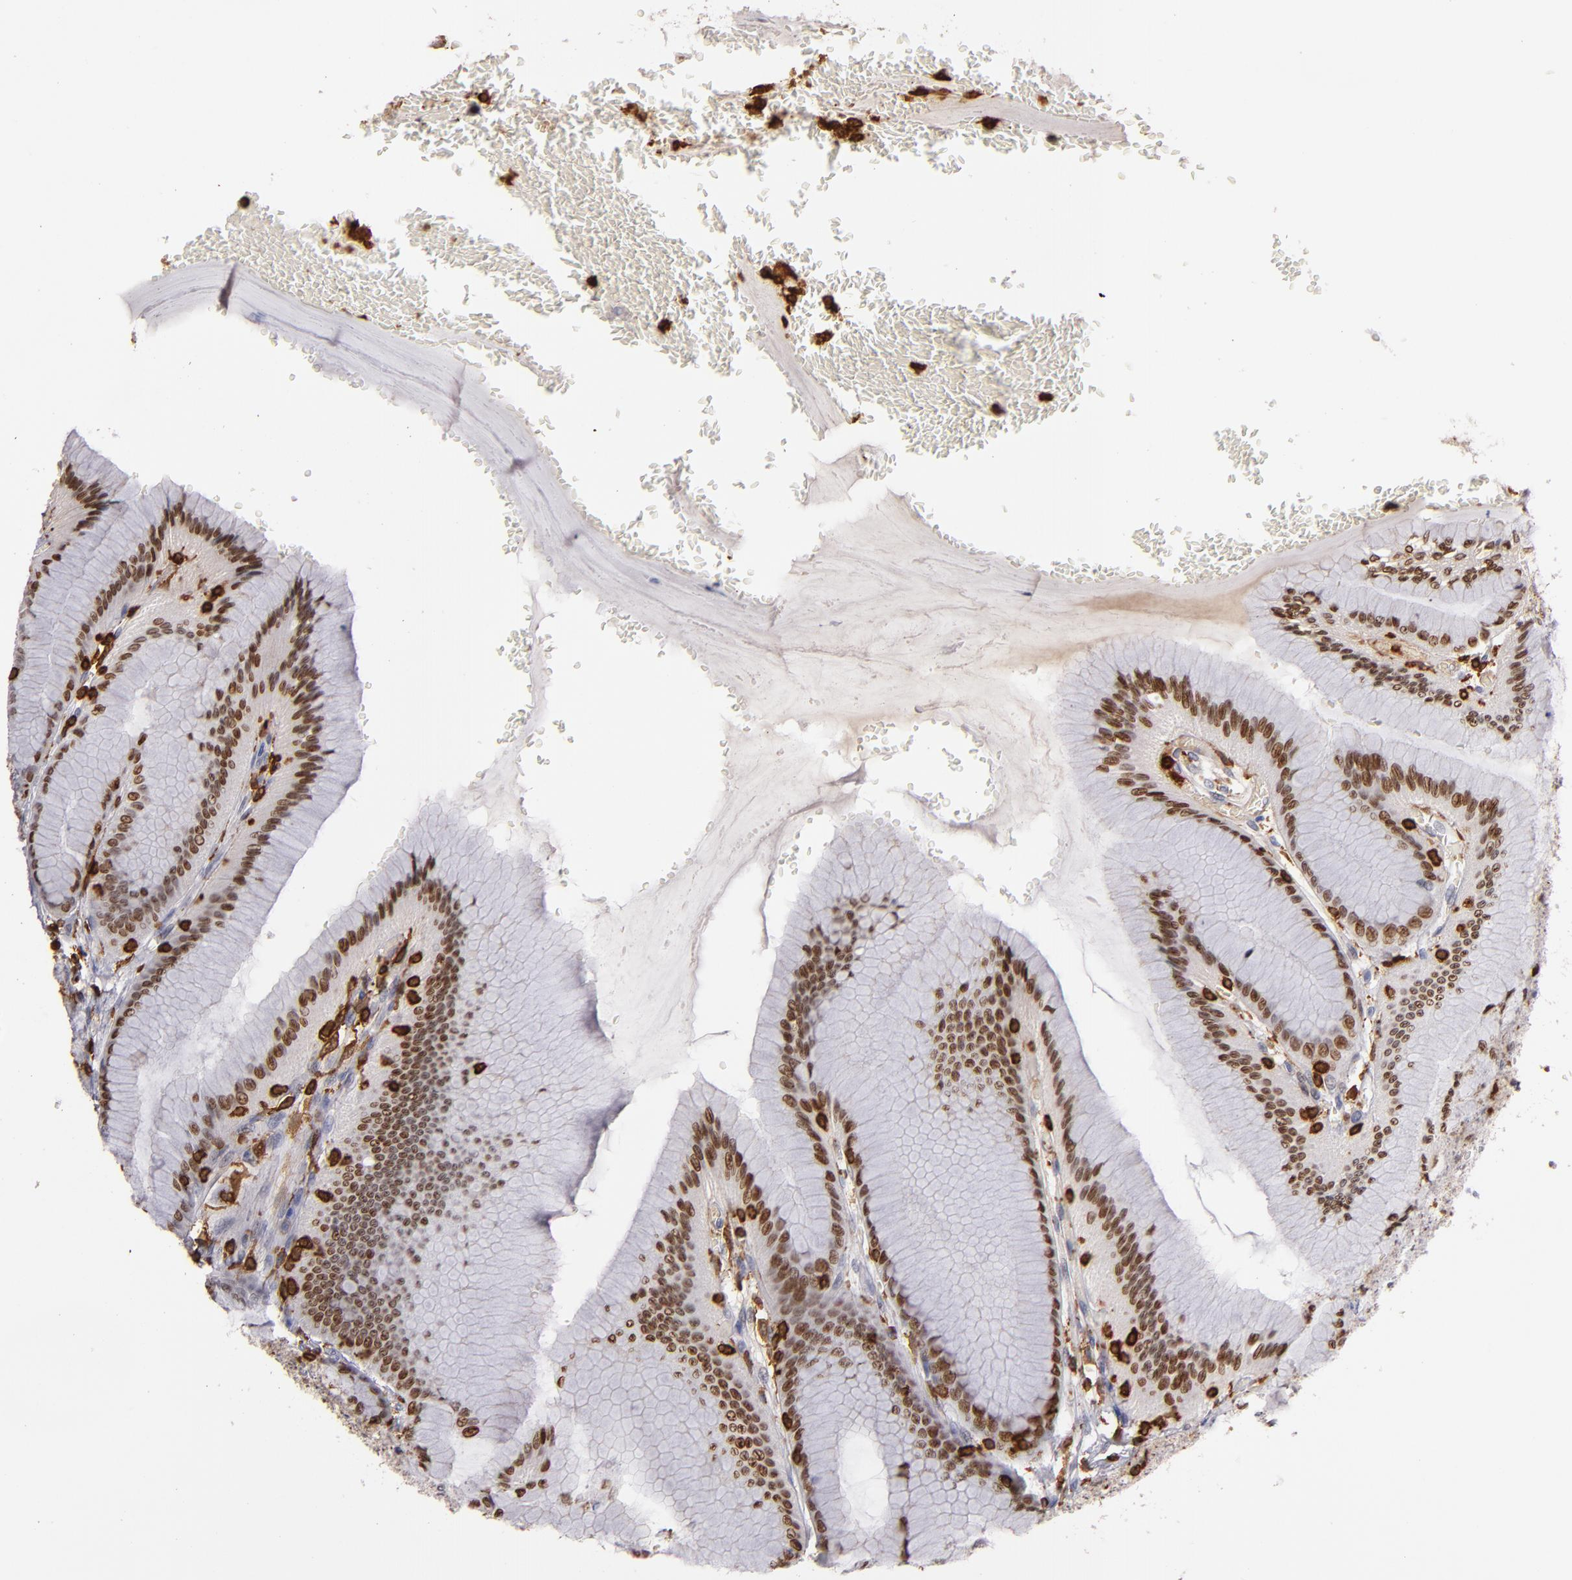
{"staining": {"intensity": "moderate", "quantity": ">75%", "location": "nuclear"}, "tissue": "stomach", "cell_type": "Glandular cells", "image_type": "normal", "snomed": [{"axis": "morphology", "description": "Normal tissue, NOS"}, {"axis": "morphology", "description": "Adenocarcinoma, NOS"}, {"axis": "topography", "description": "Stomach"}, {"axis": "topography", "description": "Stomach, lower"}], "caption": "Stomach stained with DAB (3,3'-diaminobenzidine) immunohistochemistry displays medium levels of moderate nuclear staining in approximately >75% of glandular cells. (DAB IHC with brightfield microscopy, high magnification).", "gene": "WAS", "patient": {"sex": "female", "age": 65}}